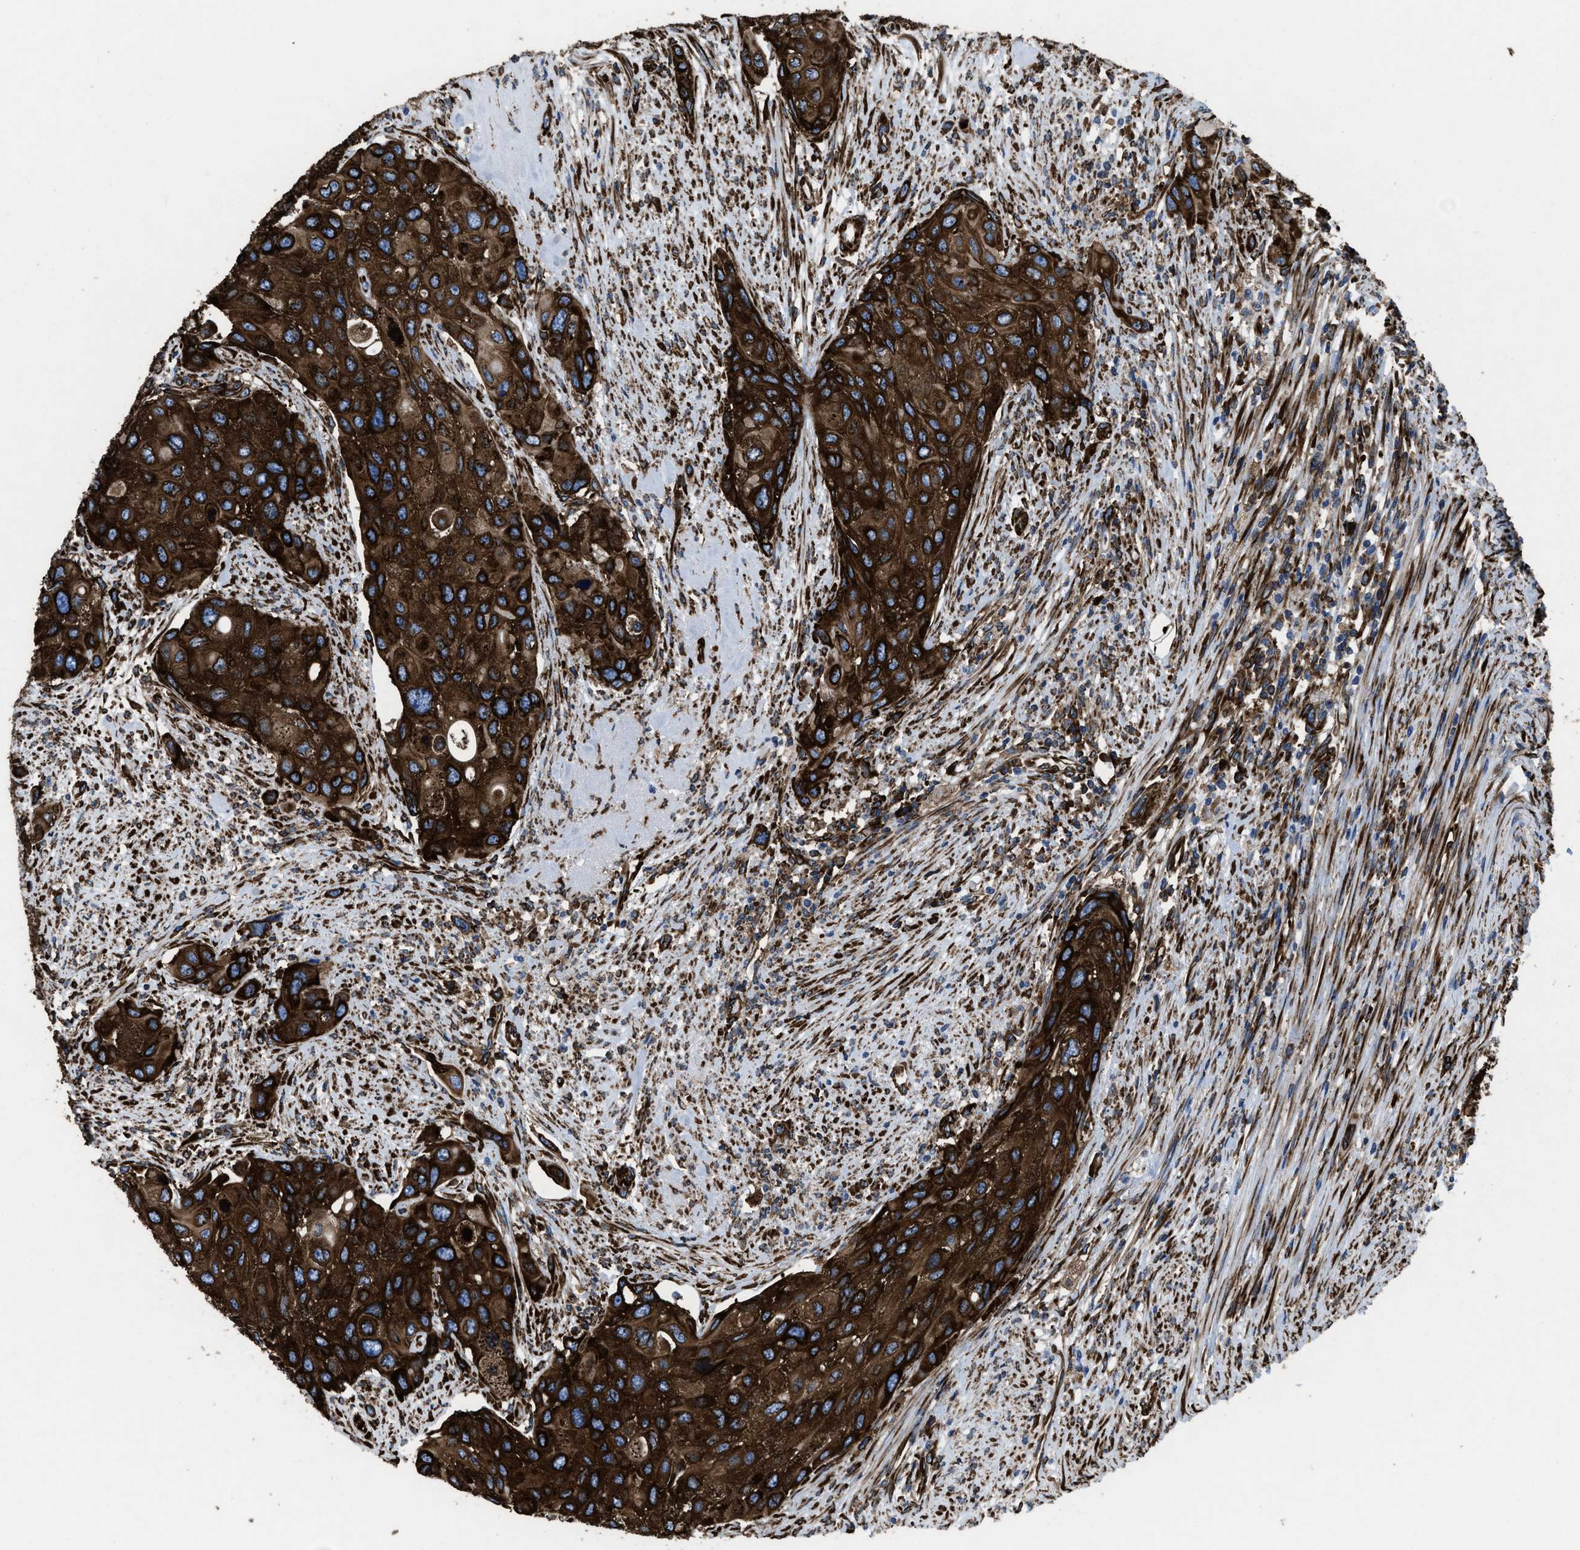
{"staining": {"intensity": "strong", "quantity": ">75%", "location": "cytoplasmic/membranous"}, "tissue": "urothelial cancer", "cell_type": "Tumor cells", "image_type": "cancer", "snomed": [{"axis": "morphology", "description": "Urothelial carcinoma, High grade"}, {"axis": "topography", "description": "Urinary bladder"}], "caption": "This image shows immunohistochemistry staining of urothelial carcinoma (high-grade), with high strong cytoplasmic/membranous expression in approximately >75% of tumor cells.", "gene": "CAPRIN1", "patient": {"sex": "female", "age": 56}}